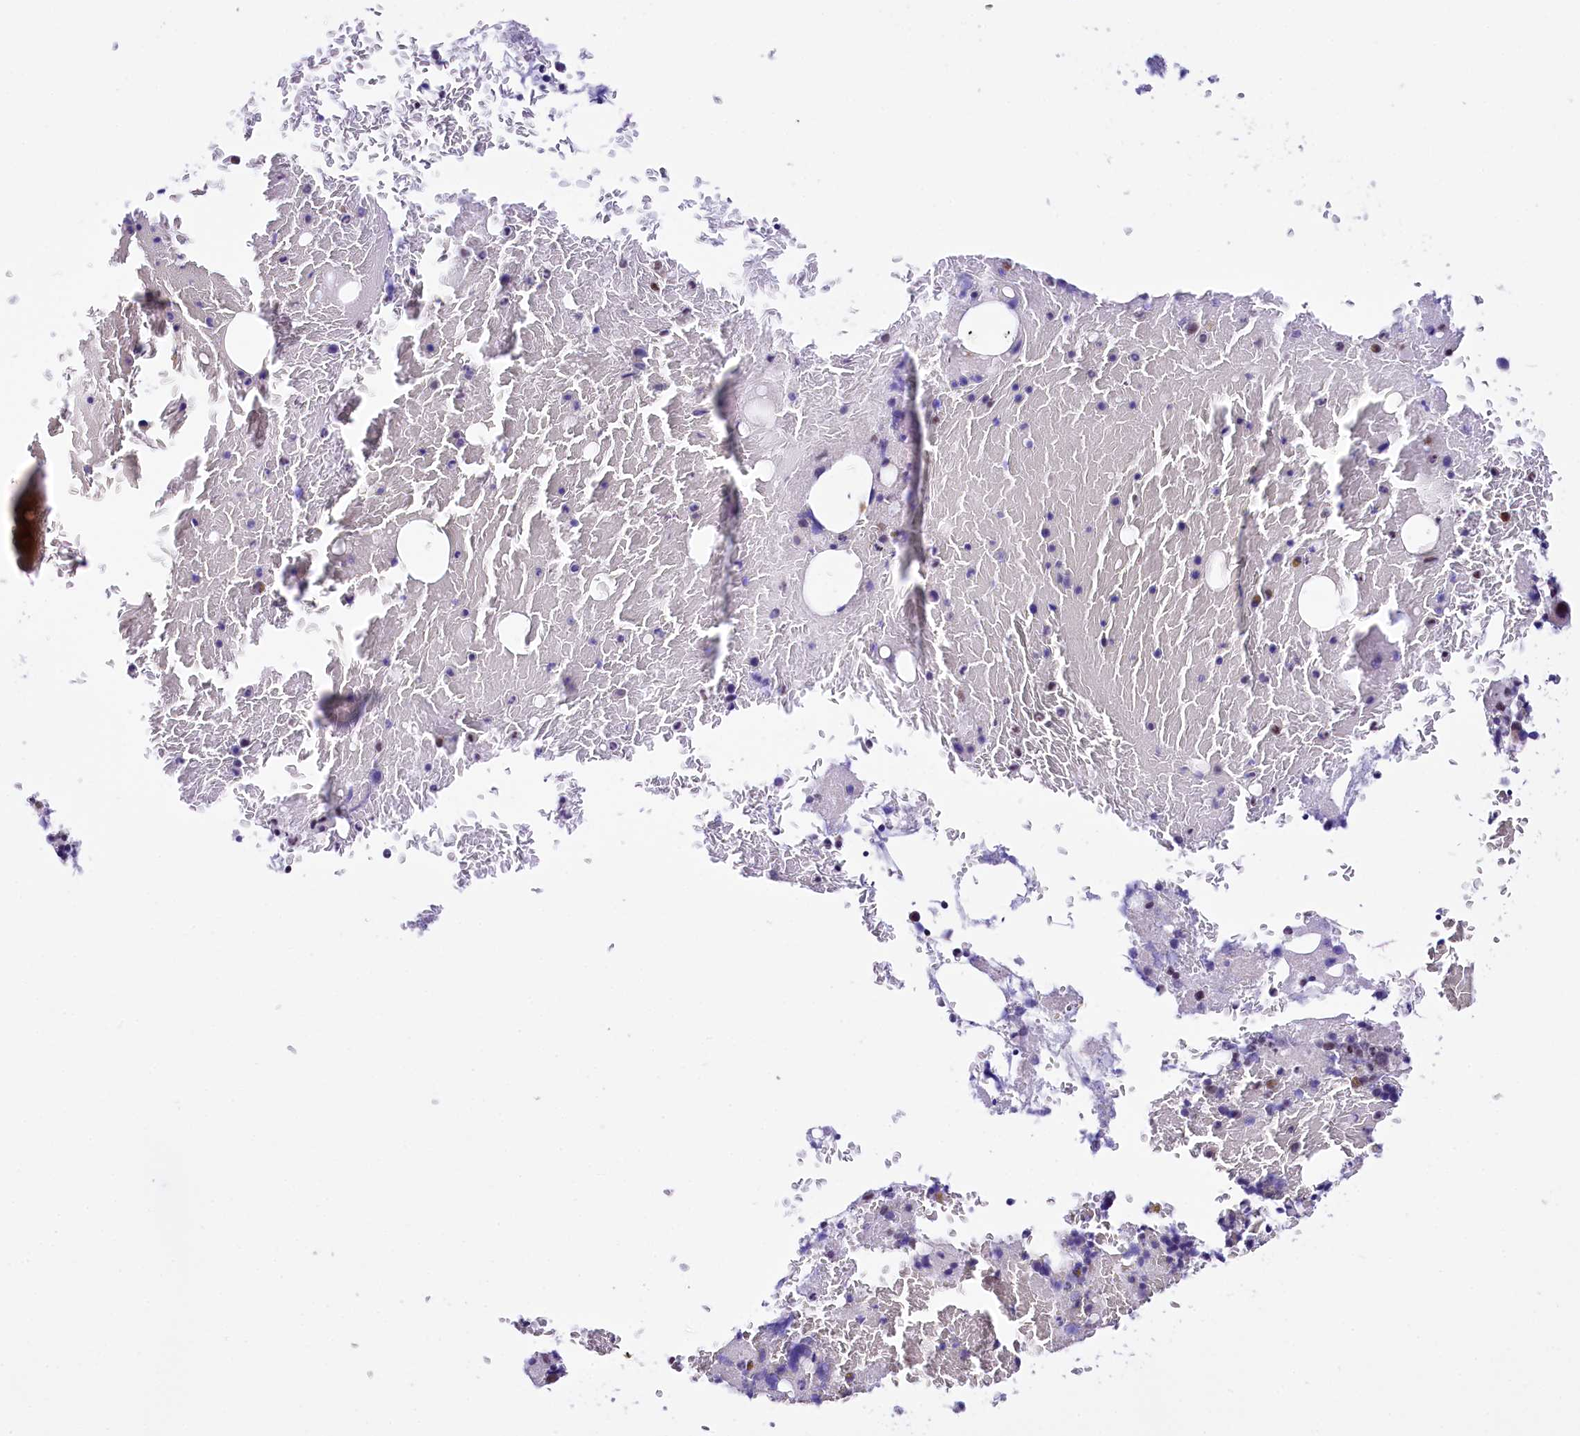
{"staining": {"intensity": "weak", "quantity": "<25%", "location": "cytoplasmic/membranous"}, "tissue": "bone marrow", "cell_type": "Hematopoietic cells", "image_type": "normal", "snomed": [{"axis": "morphology", "description": "Normal tissue, NOS"}, {"axis": "topography", "description": "Bone marrow"}], "caption": "IHC image of unremarkable human bone marrow stained for a protein (brown), which demonstrates no positivity in hematopoietic cells.", "gene": "SPATS2", "patient": {"sex": "male", "age": 79}}